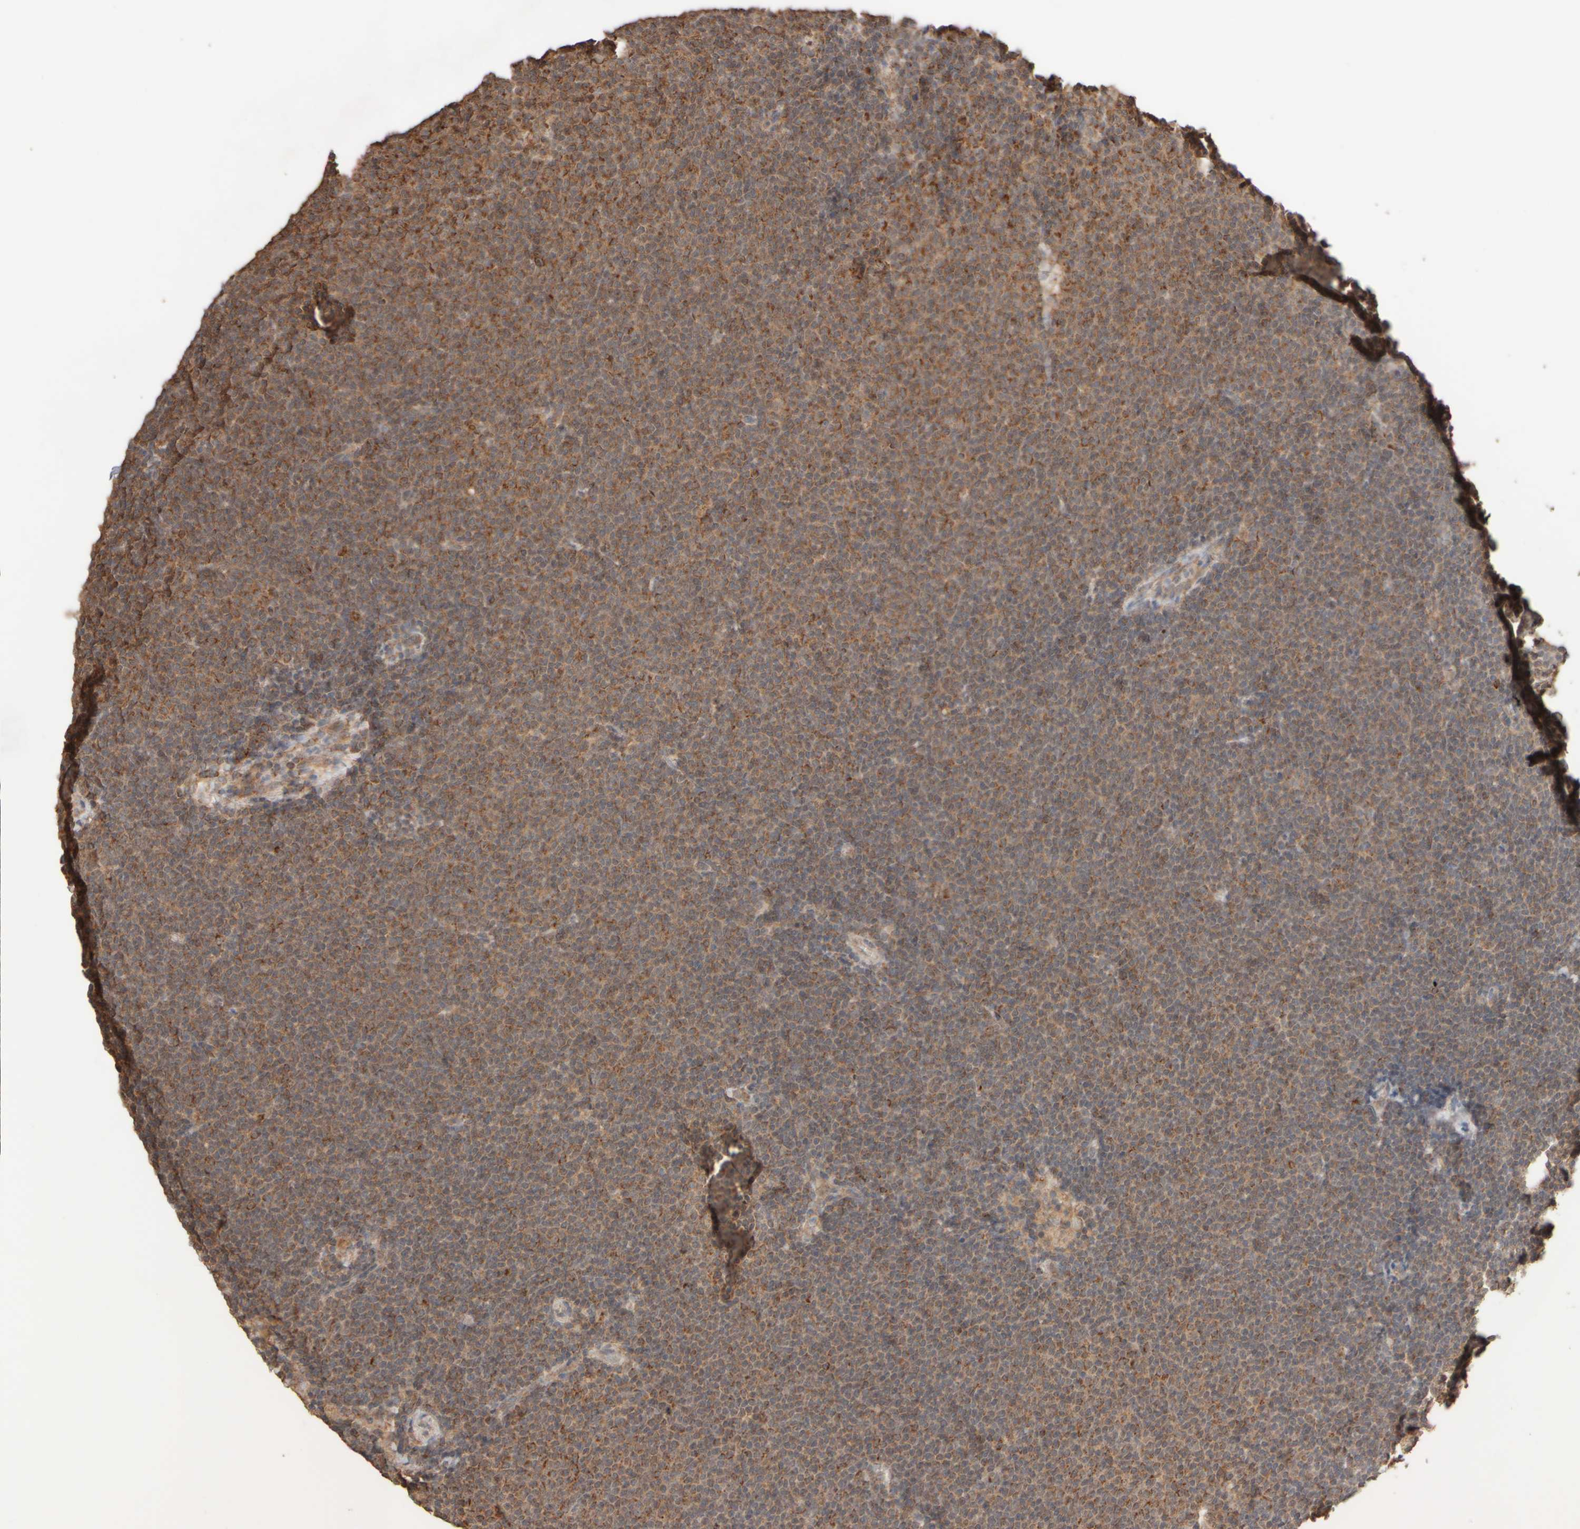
{"staining": {"intensity": "strong", "quantity": "<25%", "location": "cytoplasmic/membranous"}, "tissue": "lymphoma", "cell_type": "Tumor cells", "image_type": "cancer", "snomed": [{"axis": "morphology", "description": "Malignant lymphoma, non-Hodgkin's type, Low grade"}, {"axis": "topography", "description": "Lymph node"}], "caption": "IHC of human low-grade malignant lymphoma, non-Hodgkin's type displays medium levels of strong cytoplasmic/membranous positivity in approximately <25% of tumor cells. The protein is shown in brown color, while the nuclei are stained blue.", "gene": "EIF2B3", "patient": {"sex": "female", "age": 53}}